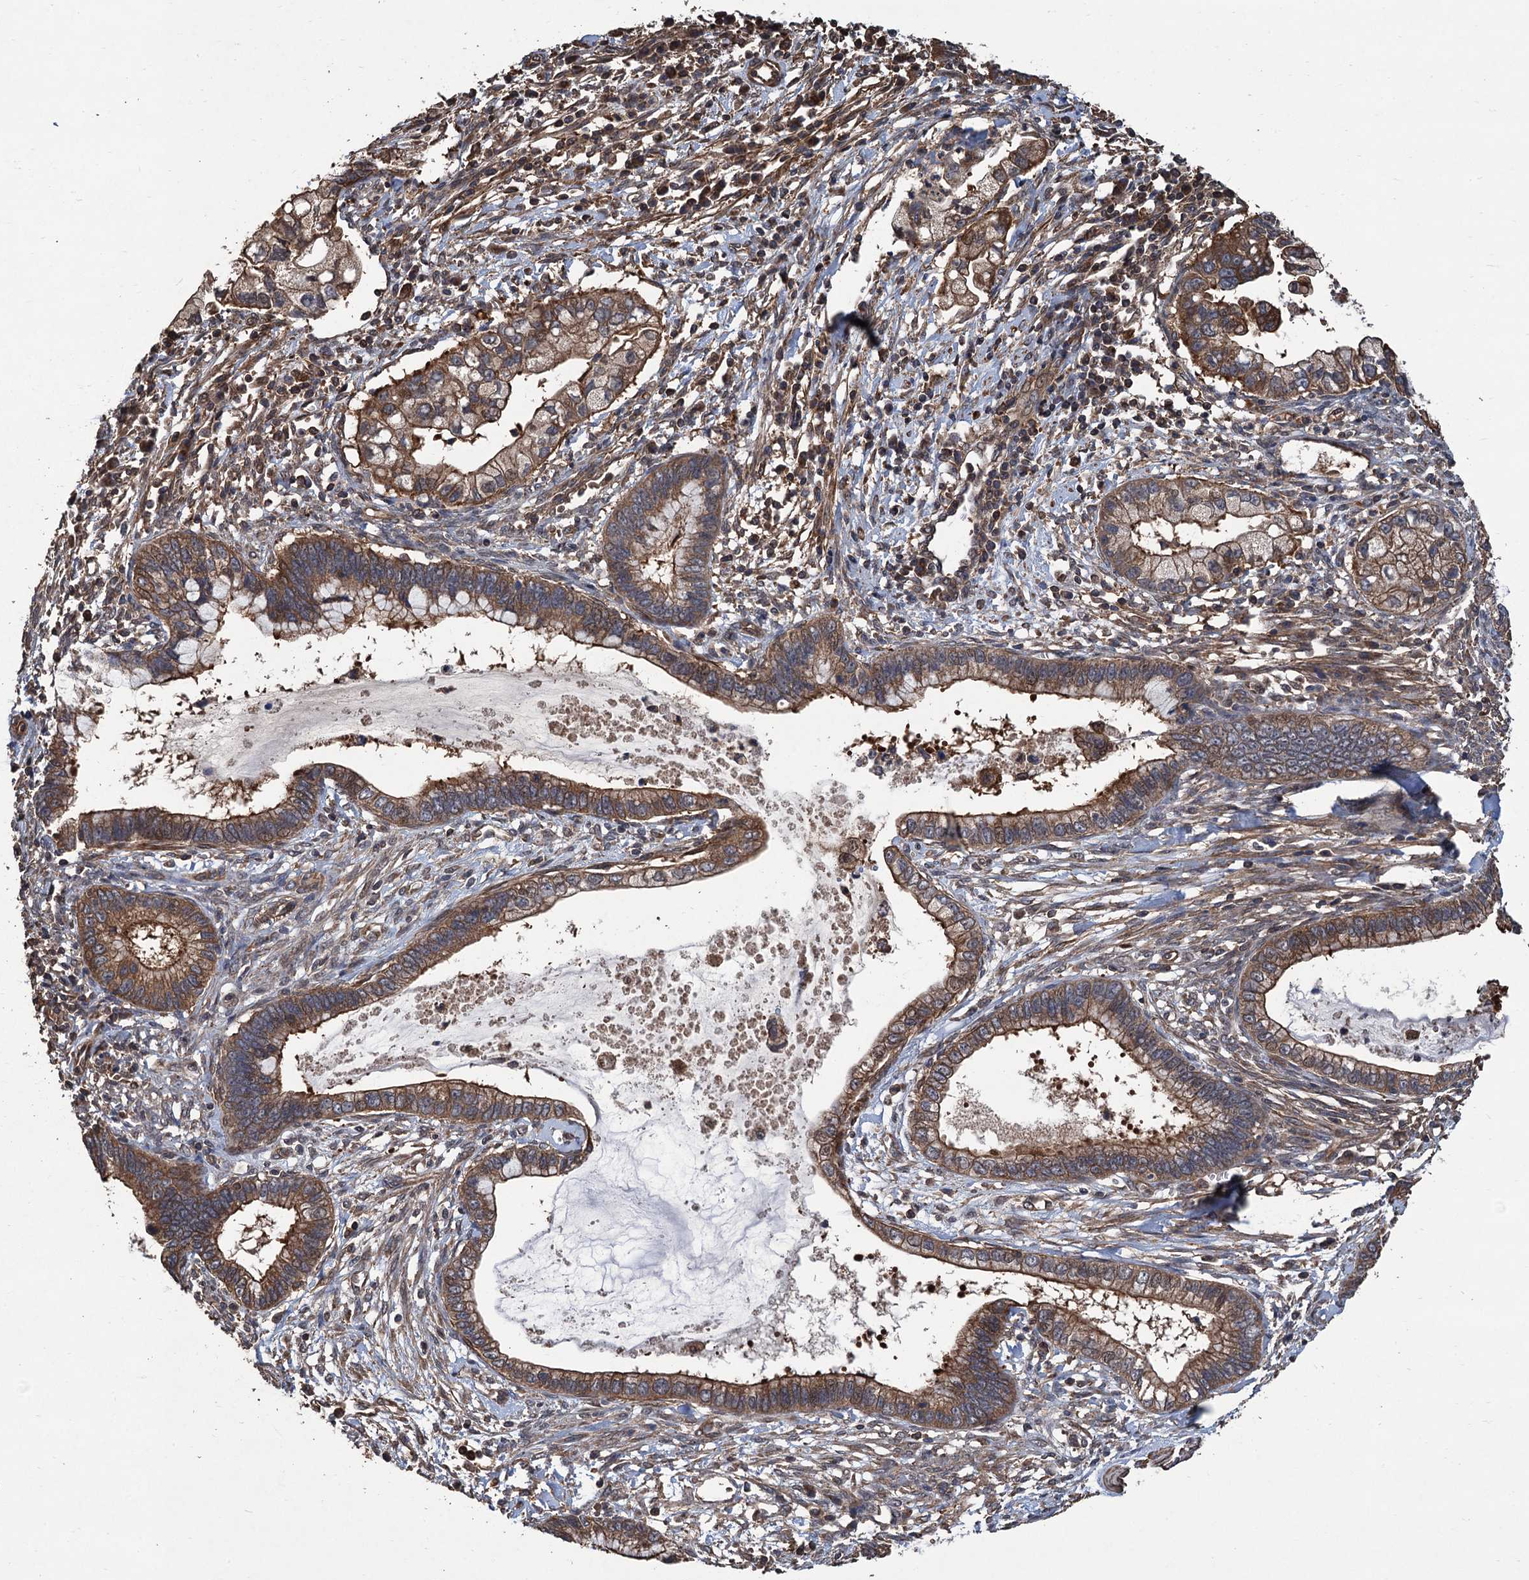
{"staining": {"intensity": "moderate", "quantity": ">75%", "location": "cytoplasmic/membranous"}, "tissue": "cervical cancer", "cell_type": "Tumor cells", "image_type": "cancer", "snomed": [{"axis": "morphology", "description": "Adenocarcinoma, NOS"}, {"axis": "topography", "description": "Cervix"}], "caption": "Immunohistochemical staining of human cervical cancer reveals medium levels of moderate cytoplasmic/membranous protein staining in about >75% of tumor cells.", "gene": "PPP4R1", "patient": {"sex": "female", "age": 44}}